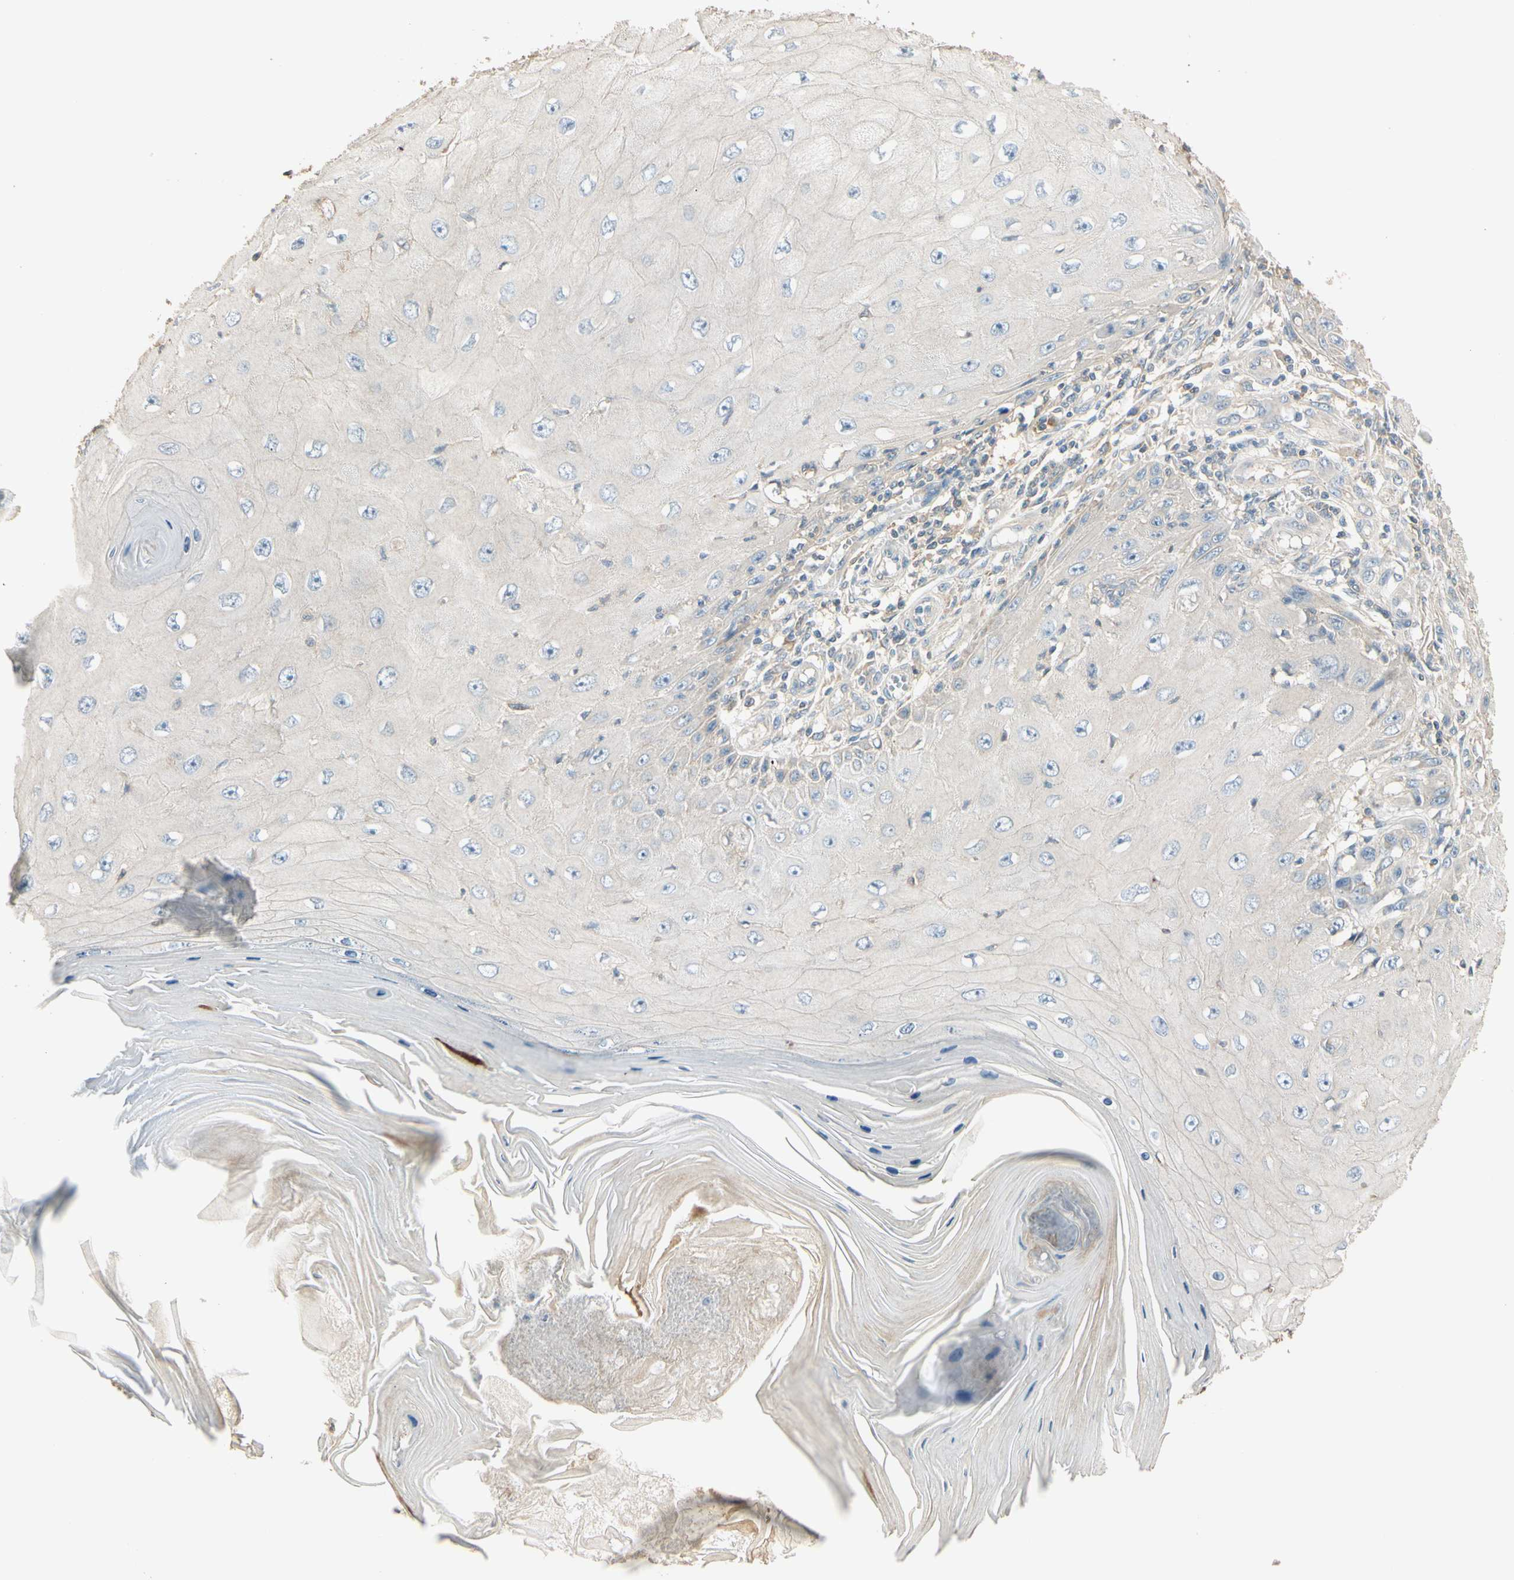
{"staining": {"intensity": "negative", "quantity": "none", "location": "none"}, "tissue": "skin cancer", "cell_type": "Tumor cells", "image_type": "cancer", "snomed": [{"axis": "morphology", "description": "Squamous cell carcinoma, NOS"}, {"axis": "topography", "description": "Skin"}], "caption": "Tumor cells are negative for protein expression in human skin cancer. (Immunohistochemistry, brightfield microscopy, high magnification).", "gene": "PLXNA1", "patient": {"sex": "female", "age": 73}}